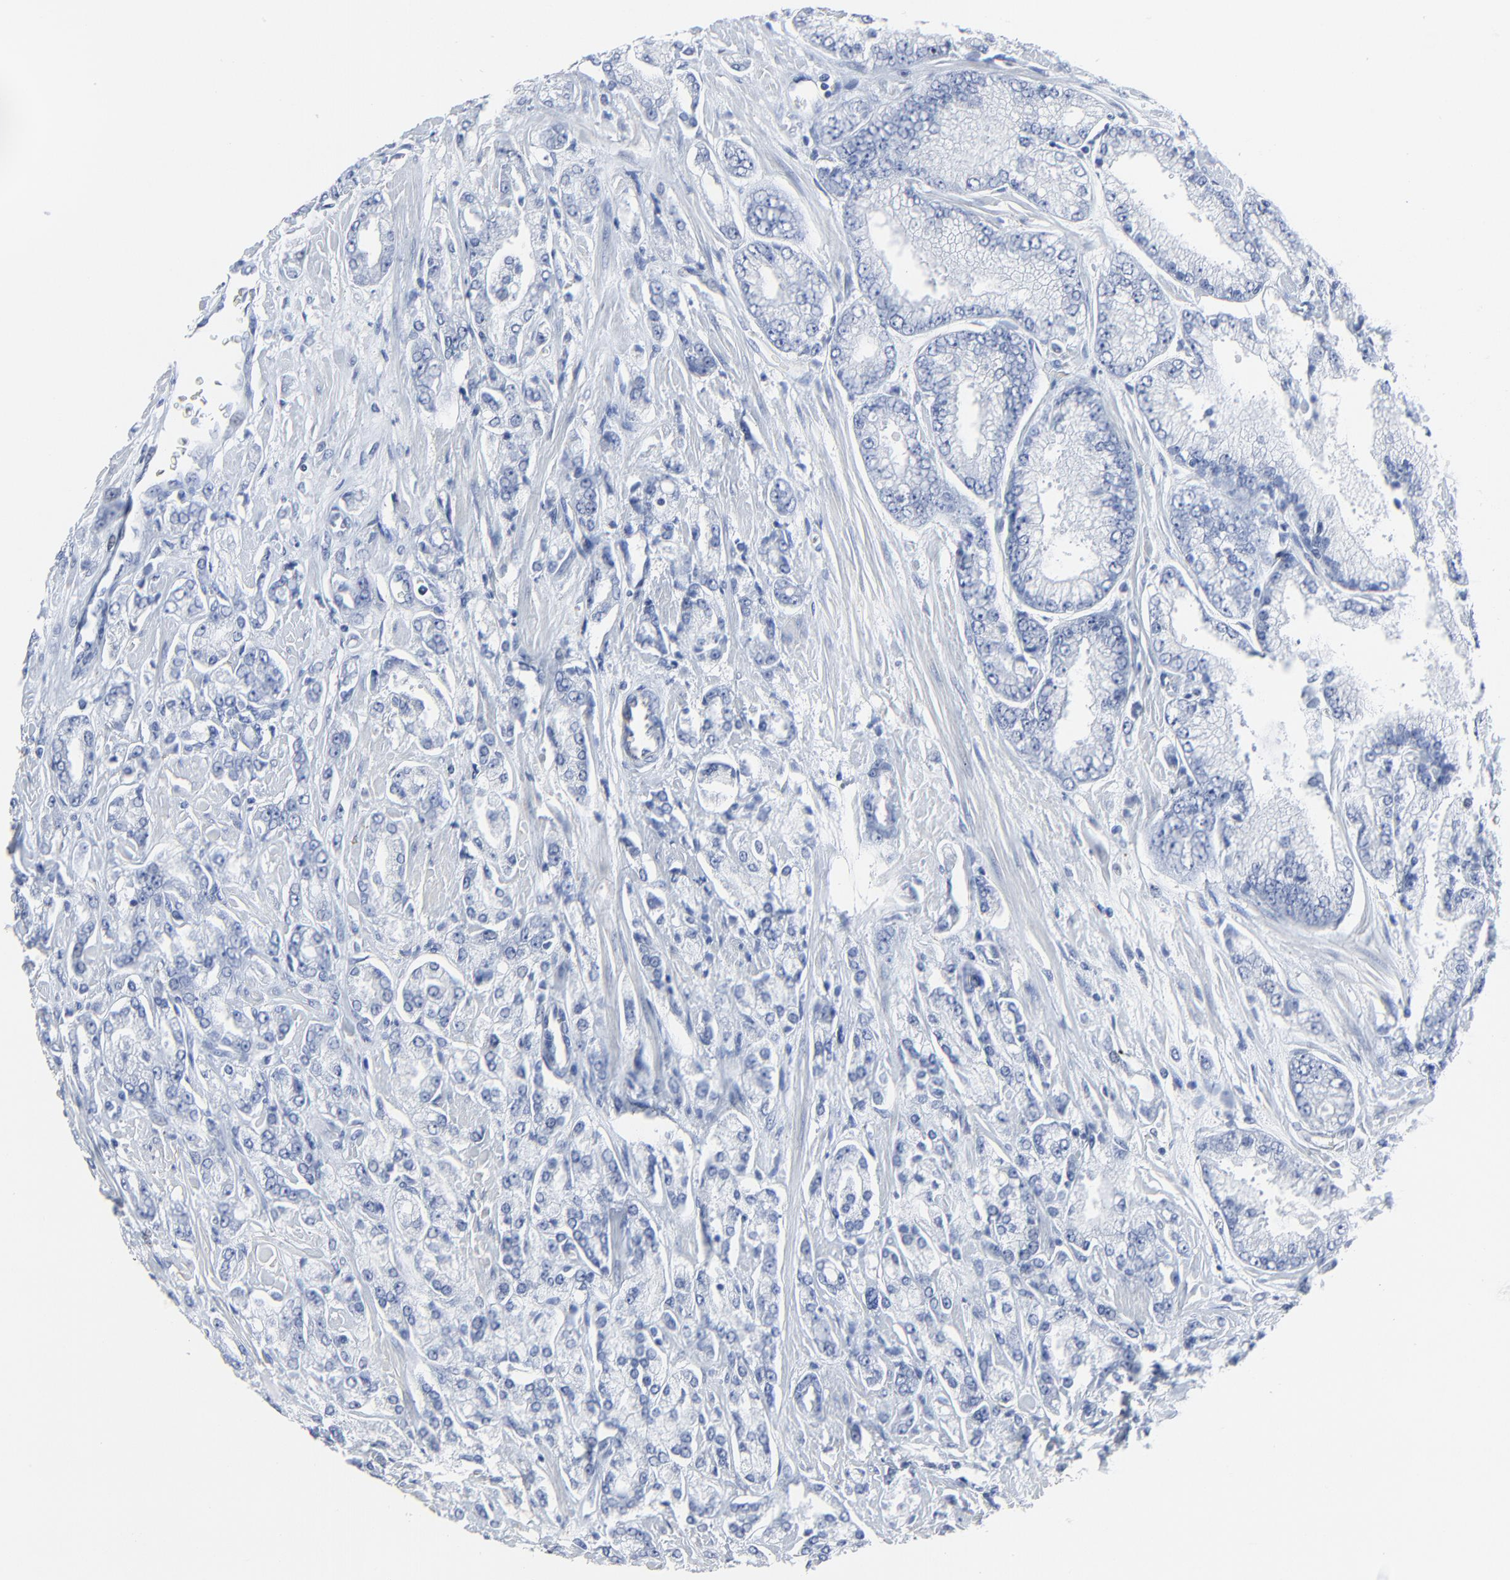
{"staining": {"intensity": "negative", "quantity": "none", "location": "none"}, "tissue": "prostate cancer", "cell_type": "Tumor cells", "image_type": "cancer", "snomed": [{"axis": "morphology", "description": "Adenocarcinoma, High grade"}, {"axis": "topography", "description": "Prostate"}], "caption": "Prostate cancer (adenocarcinoma (high-grade)) was stained to show a protein in brown. There is no significant expression in tumor cells.", "gene": "BIRC3", "patient": {"sex": "male", "age": 71}}